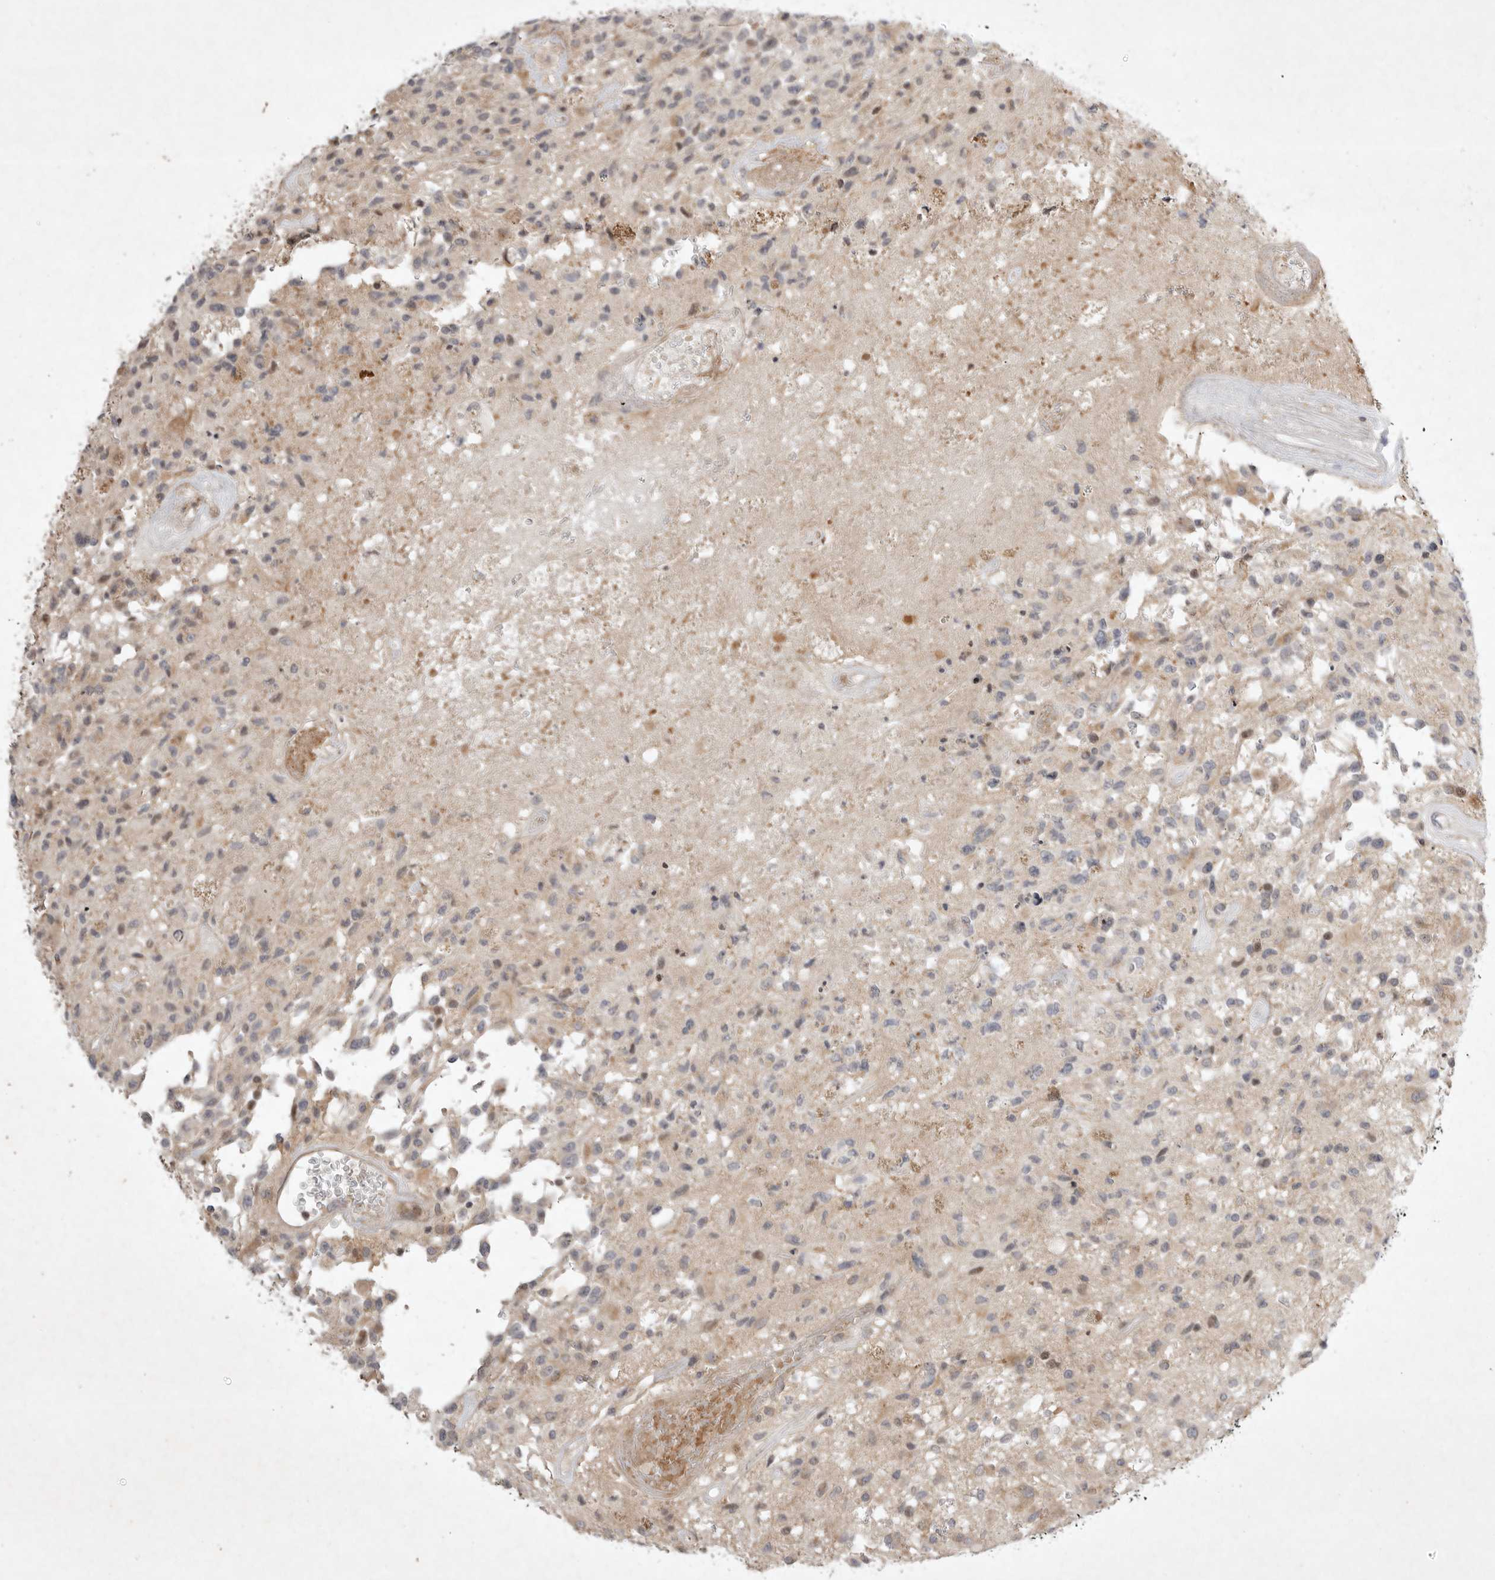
{"staining": {"intensity": "negative", "quantity": "none", "location": "none"}, "tissue": "glioma", "cell_type": "Tumor cells", "image_type": "cancer", "snomed": [{"axis": "morphology", "description": "Glioma, malignant, High grade"}, {"axis": "morphology", "description": "Glioblastoma, NOS"}, {"axis": "topography", "description": "Brain"}], "caption": "Protein analysis of malignant high-grade glioma exhibits no significant positivity in tumor cells.", "gene": "EIF2AK1", "patient": {"sex": "male", "age": 60}}